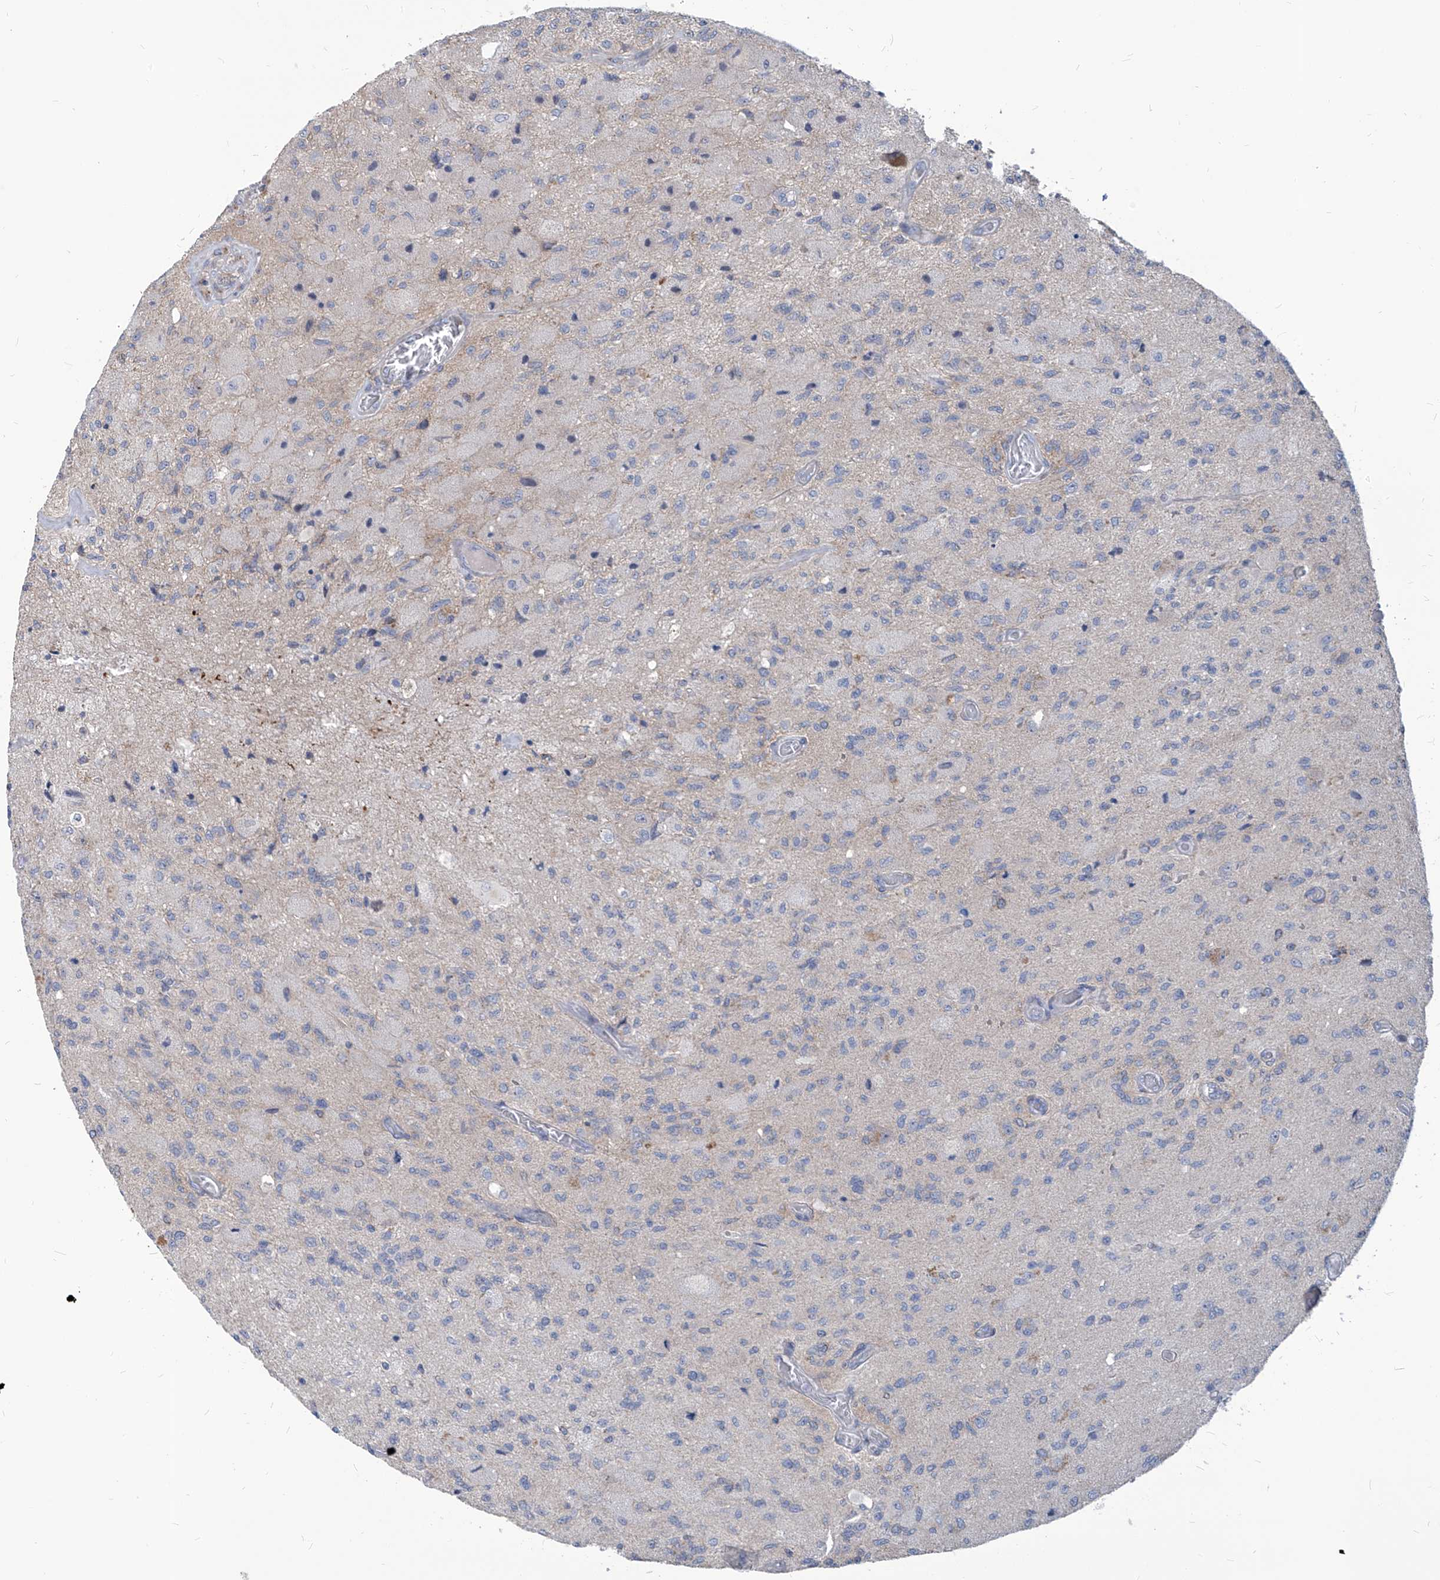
{"staining": {"intensity": "negative", "quantity": "none", "location": "none"}, "tissue": "glioma", "cell_type": "Tumor cells", "image_type": "cancer", "snomed": [{"axis": "morphology", "description": "Normal tissue, NOS"}, {"axis": "morphology", "description": "Glioma, malignant, High grade"}, {"axis": "topography", "description": "Cerebral cortex"}], "caption": "Immunohistochemical staining of human glioma reveals no significant expression in tumor cells.", "gene": "AGPS", "patient": {"sex": "male", "age": 77}}